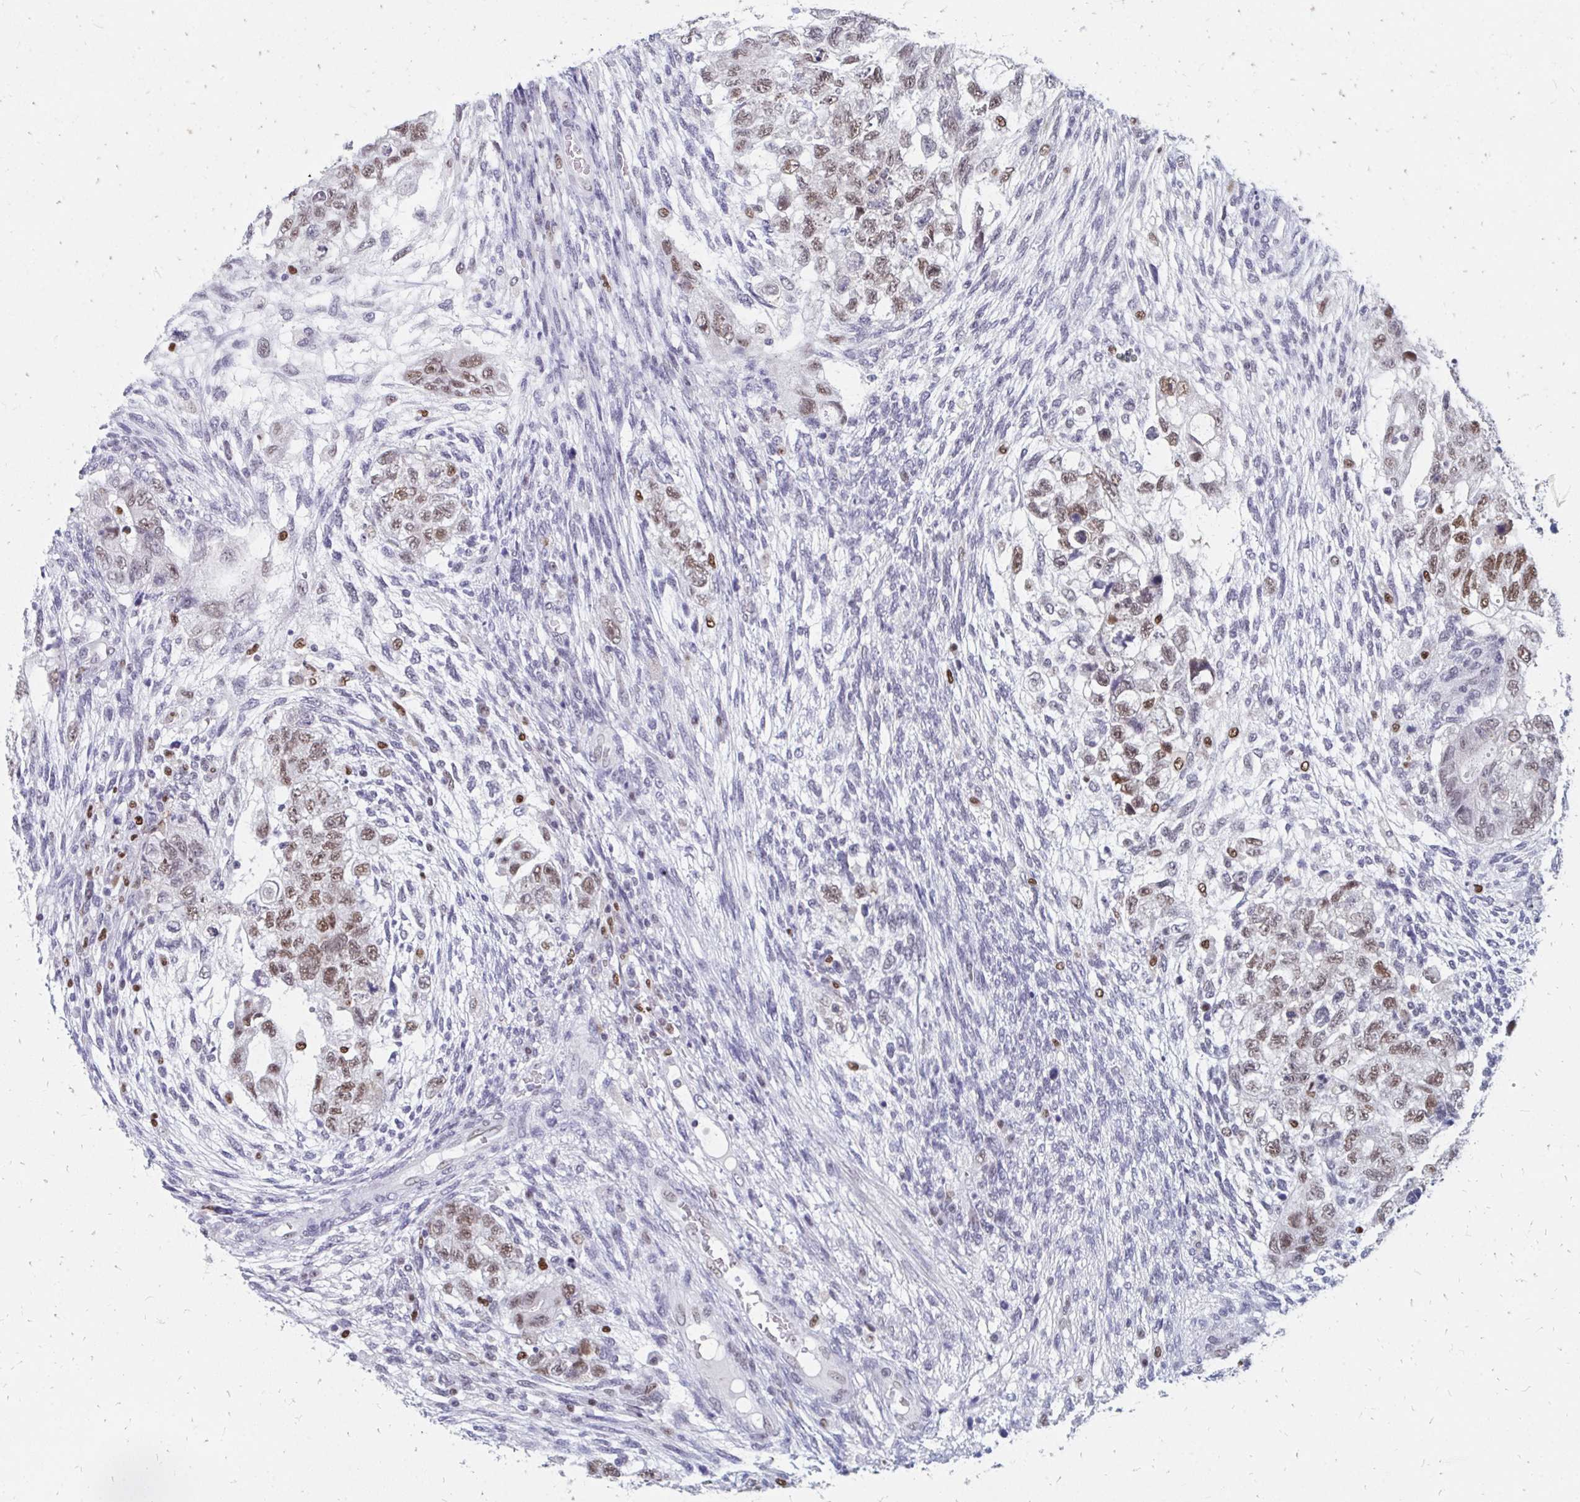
{"staining": {"intensity": "moderate", "quantity": ">75%", "location": "nuclear"}, "tissue": "testis cancer", "cell_type": "Tumor cells", "image_type": "cancer", "snomed": [{"axis": "morphology", "description": "Normal tissue, NOS"}, {"axis": "morphology", "description": "Carcinoma, Embryonal, NOS"}, {"axis": "topography", "description": "Testis"}], "caption": "Protein expression analysis of human testis embryonal carcinoma reveals moderate nuclear expression in about >75% of tumor cells. (DAB (3,3'-diaminobenzidine) IHC, brown staining for protein, blue staining for nuclei).", "gene": "PLK3", "patient": {"sex": "male", "age": 36}}